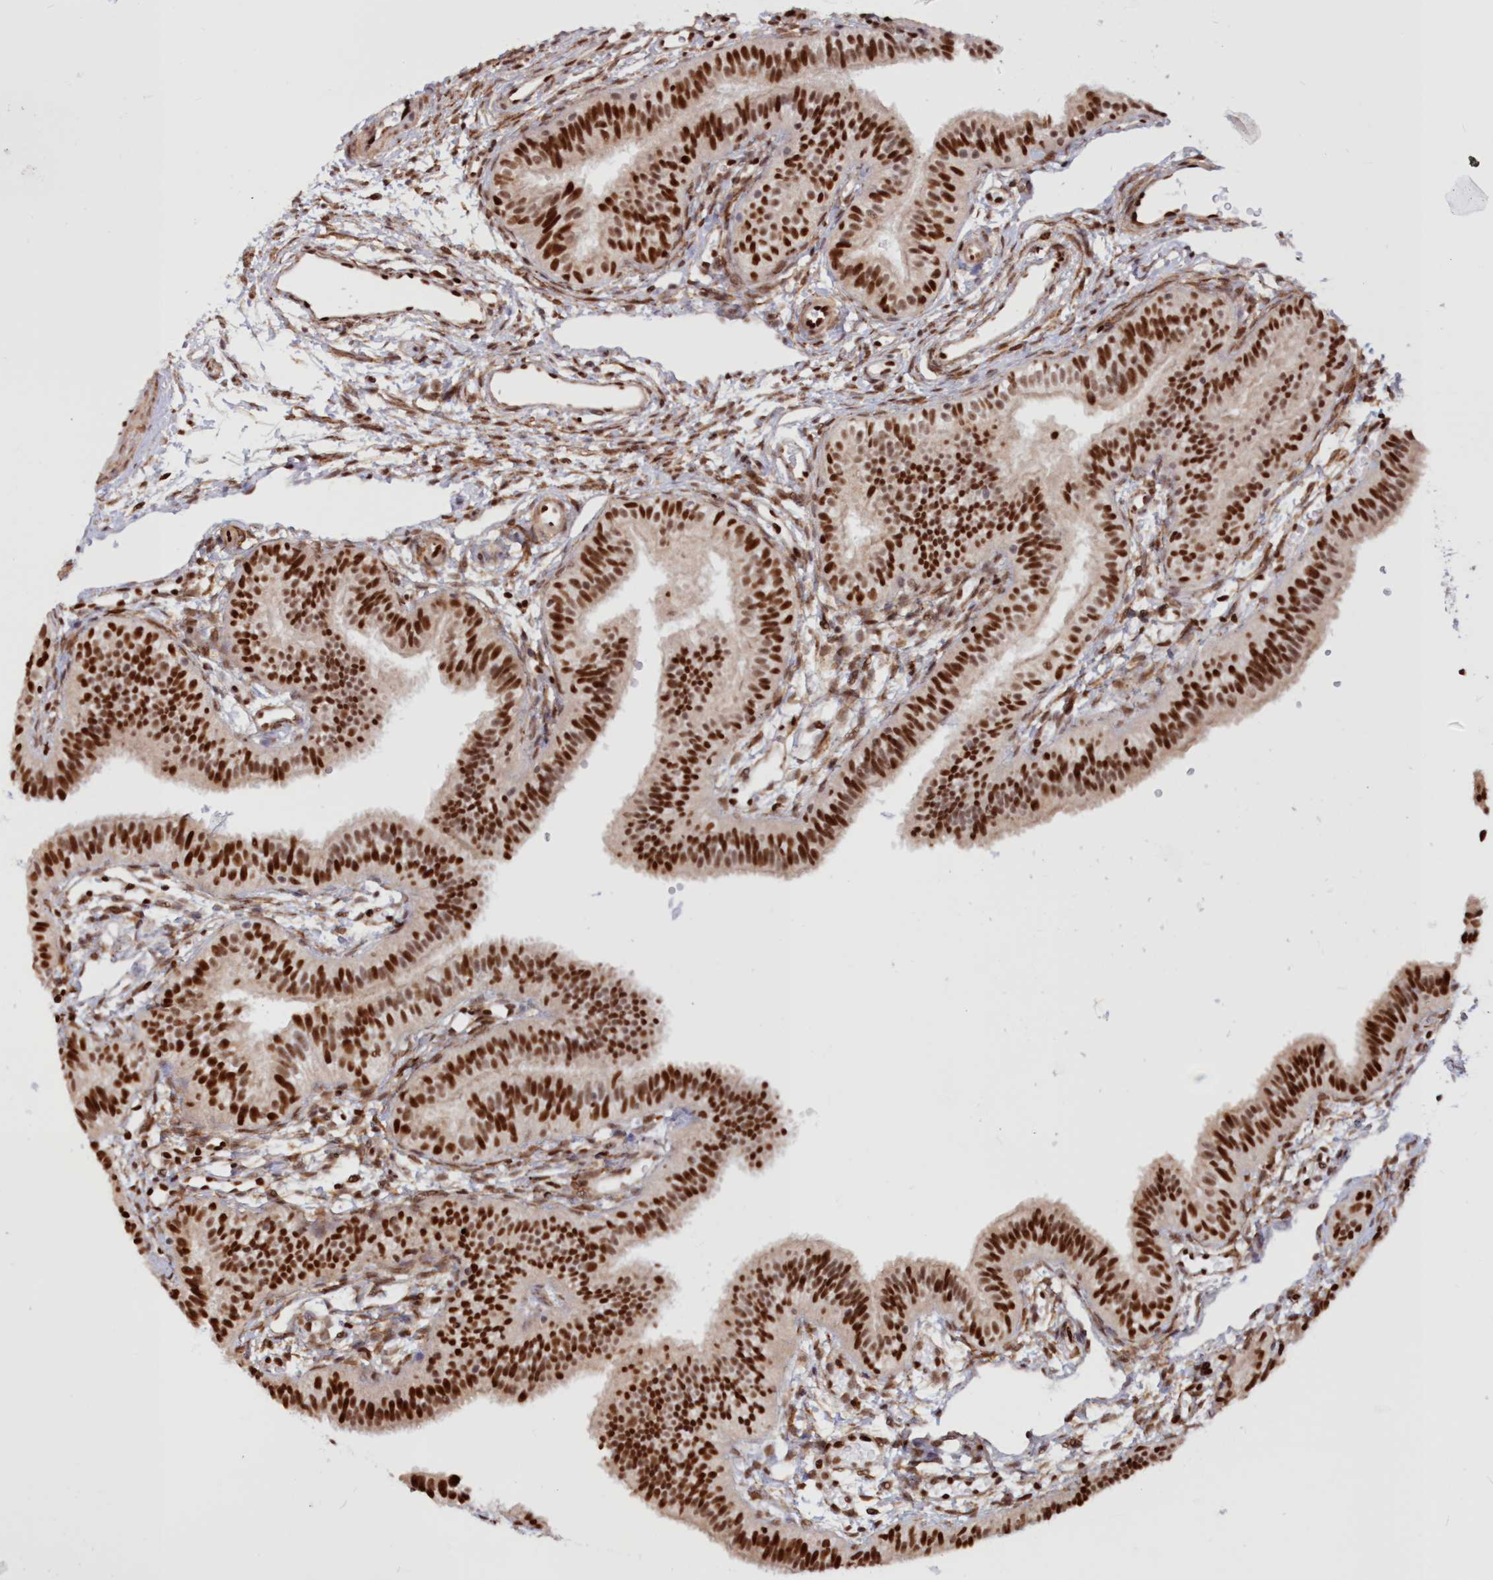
{"staining": {"intensity": "strong", "quantity": ">75%", "location": "nuclear"}, "tissue": "fallopian tube", "cell_type": "Glandular cells", "image_type": "normal", "snomed": [{"axis": "morphology", "description": "Normal tissue, NOS"}, {"axis": "topography", "description": "Fallopian tube"}], "caption": "Immunohistochemistry histopathology image of normal fallopian tube: fallopian tube stained using immunohistochemistry displays high levels of strong protein expression localized specifically in the nuclear of glandular cells, appearing as a nuclear brown color.", "gene": "POLR2B", "patient": {"sex": "female", "age": 35}}